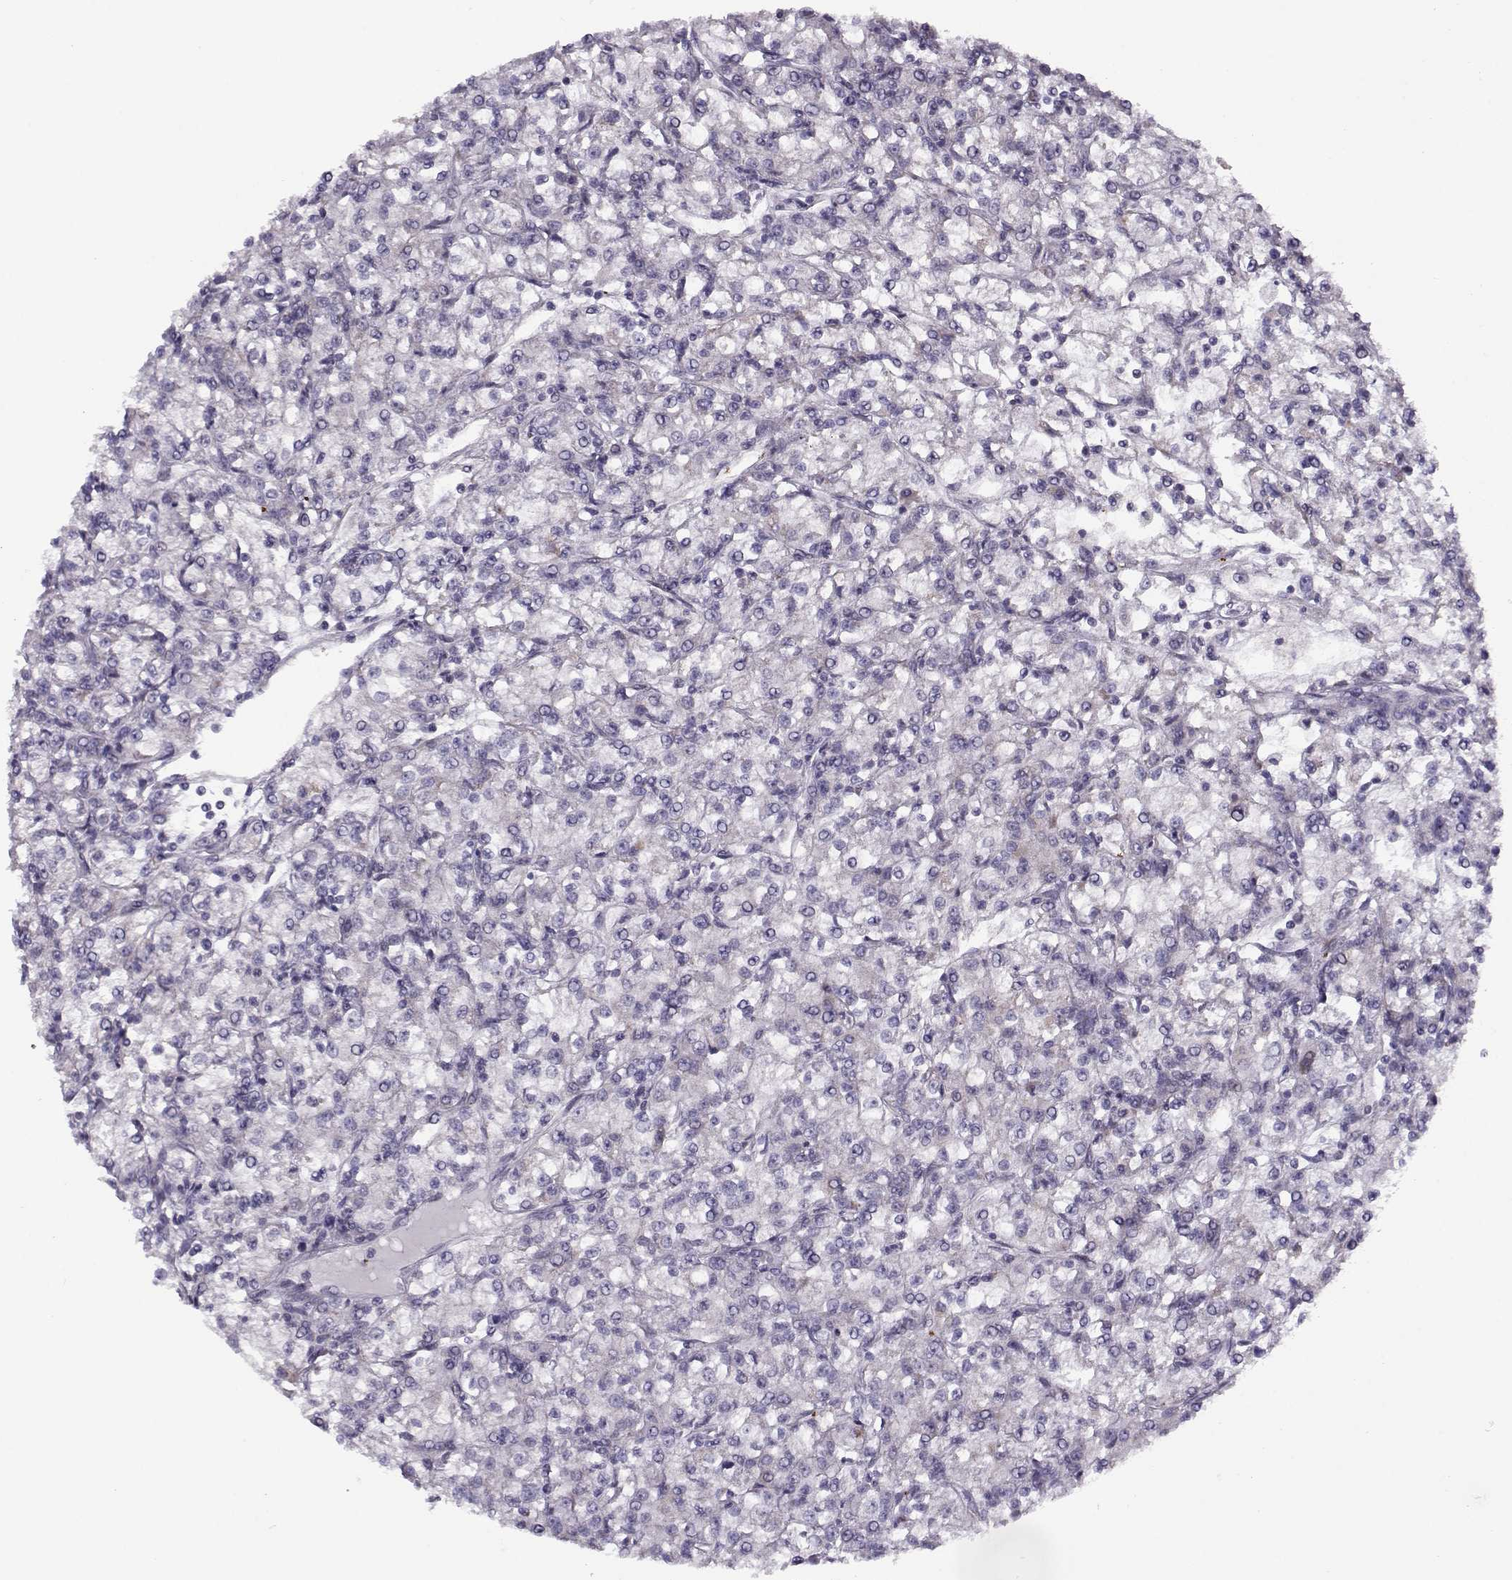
{"staining": {"intensity": "negative", "quantity": "none", "location": "none"}, "tissue": "renal cancer", "cell_type": "Tumor cells", "image_type": "cancer", "snomed": [{"axis": "morphology", "description": "Adenocarcinoma, NOS"}, {"axis": "topography", "description": "Kidney"}], "caption": "Tumor cells show no significant protein expression in renal adenocarcinoma. (Brightfield microscopy of DAB IHC at high magnification).", "gene": "KLF17", "patient": {"sex": "female", "age": 59}}